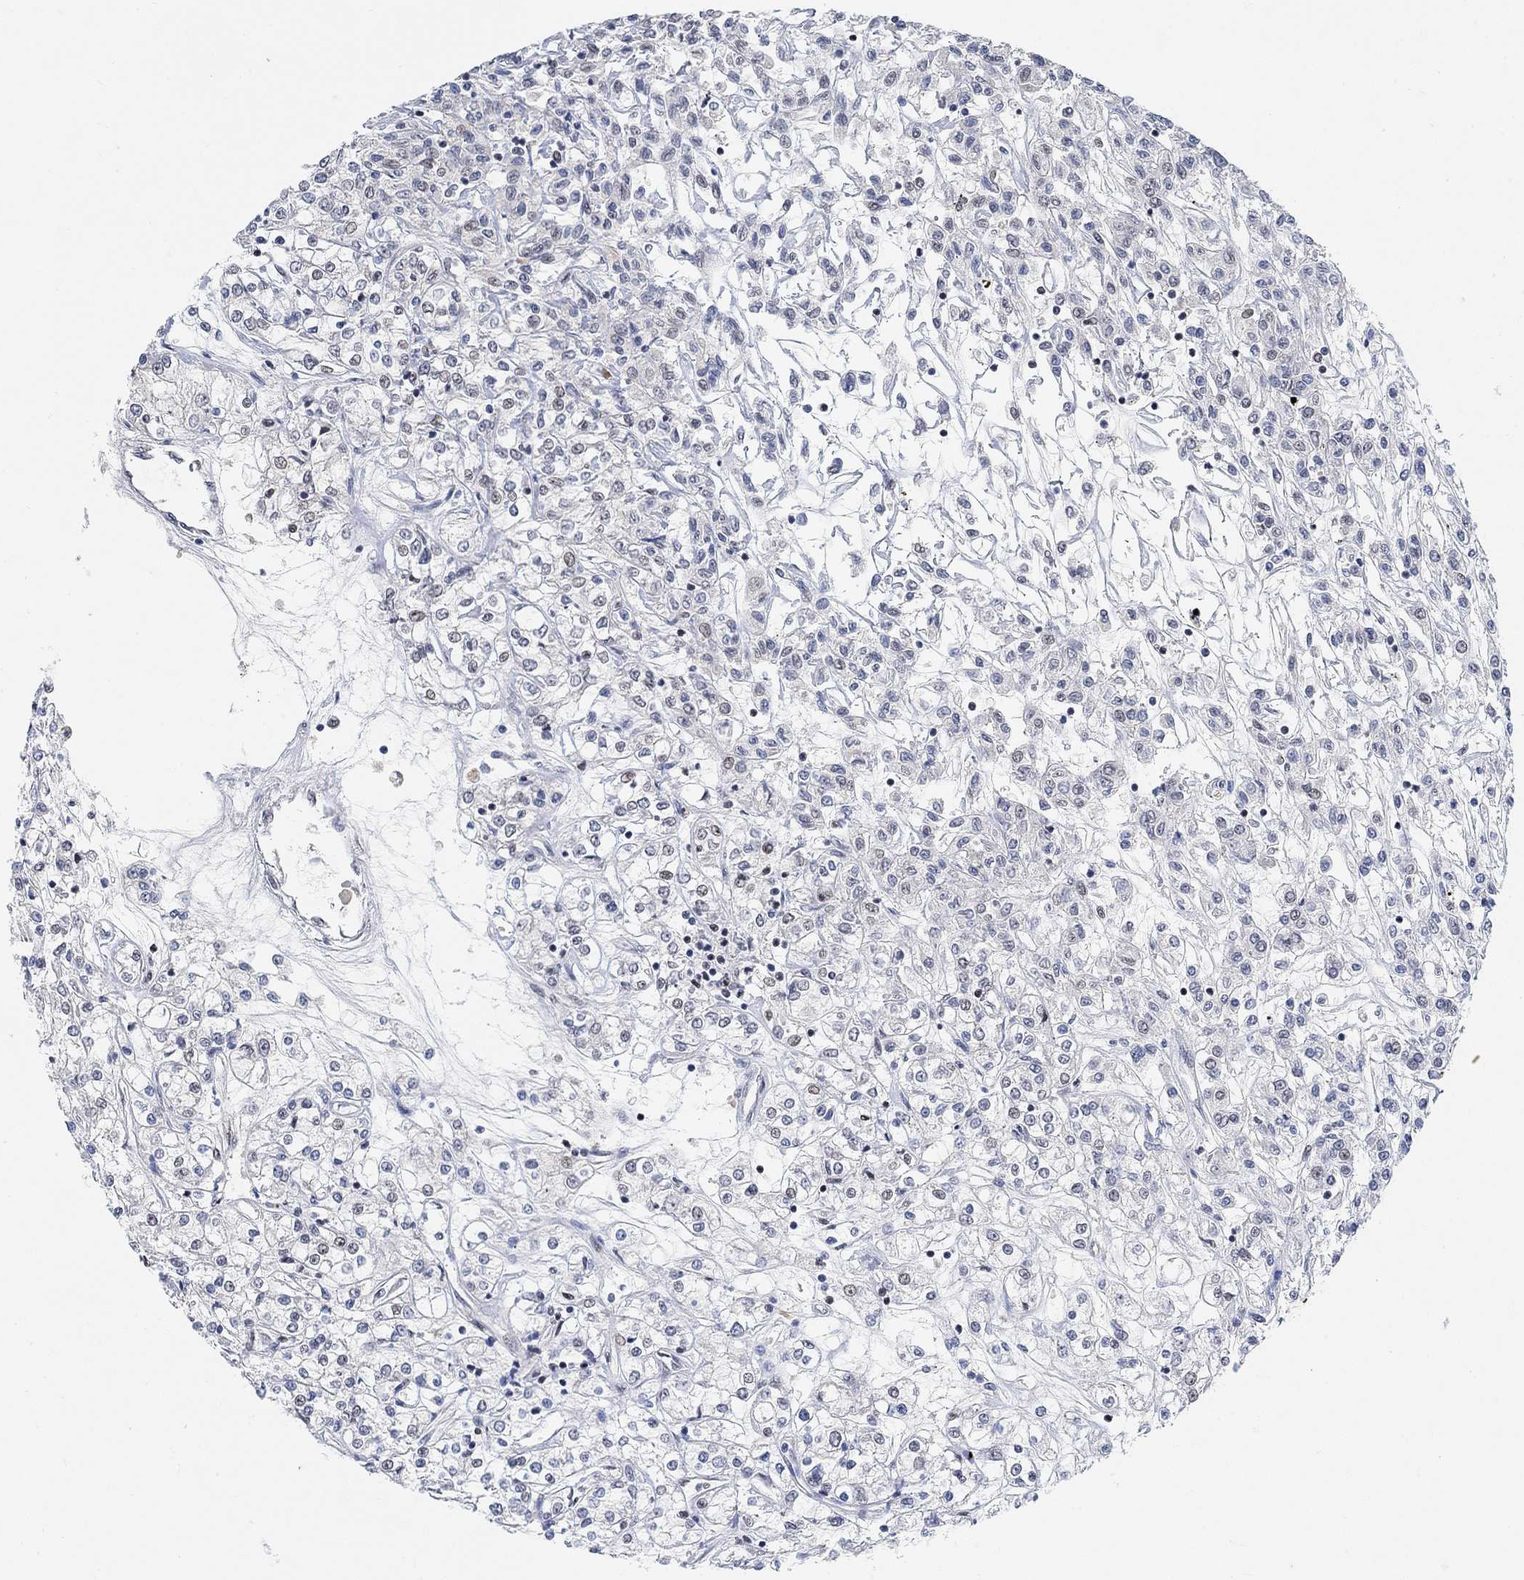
{"staining": {"intensity": "weak", "quantity": "<25%", "location": "nuclear"}, "tissue": "renal cancer", "cell_type": "Tumor cells", "image_type": "cancer", "snomed": [{"axis": "morphology", "description": "Adenocarcinoma, NOS"}, {"axis": "topography", "description": "Kidney"}], "caption": "Immunohistochemistry histopathology image of neoplastic tissue: renal cancer stained with DAB demonstrates no significant protein staining in tumor cells.", "gene": "USP39", "patient": {"sex": "female", "age": 59}}